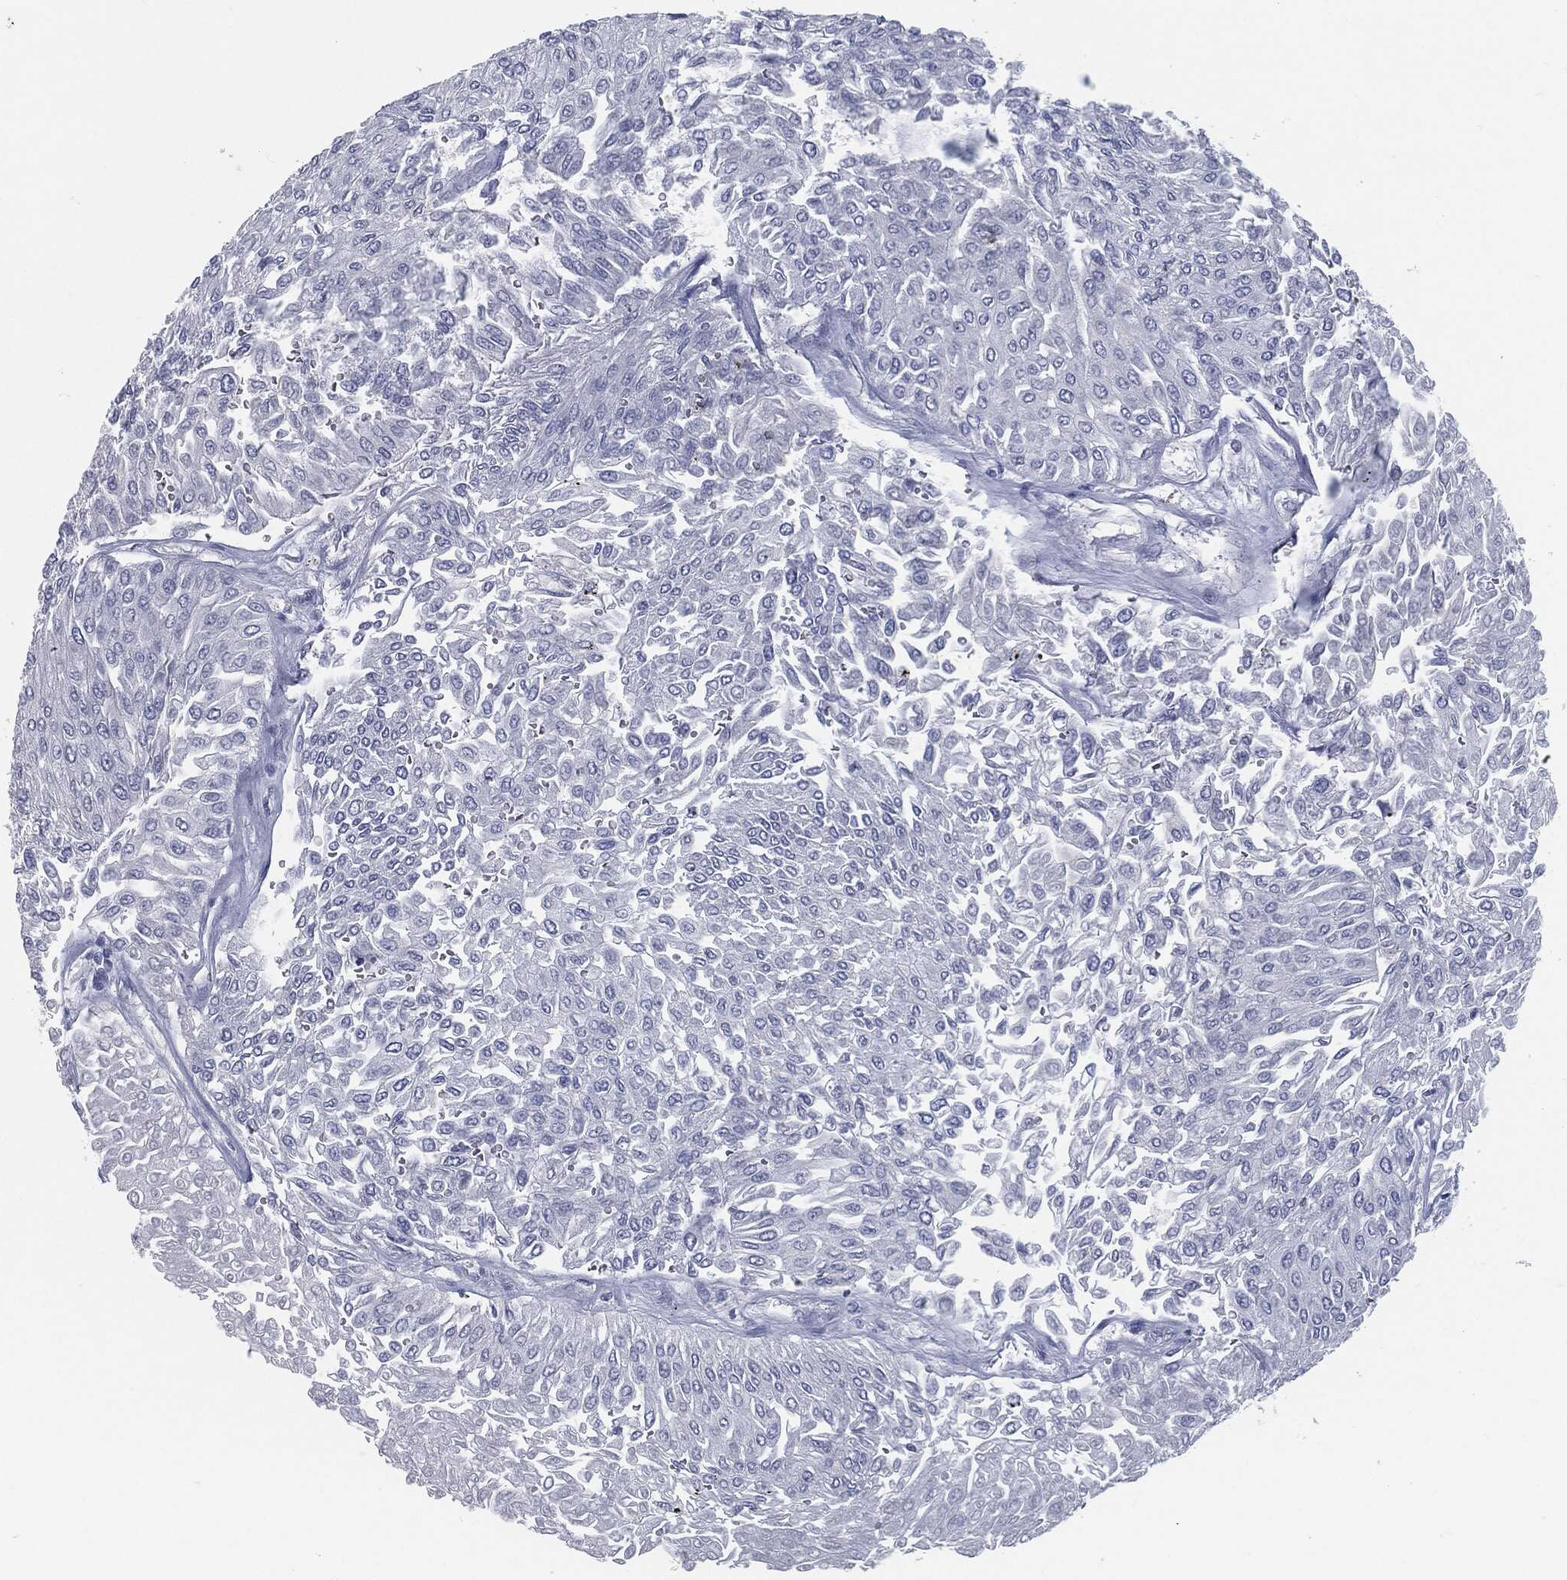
{"staining": {"intensity": "negative", "quantity": "none", "location": "none"}, "tissue": "urothelial cancer", "cell_type": "Tumor cells", "image_type": "cancer", "snomed": [{"axis": "morphology", "description": "Urothelial carcinoma, Low grade"}, {"axis": "topography", "description": "Urinary bladder"}], "caption": "This is an immunohistochemistry histopathology image of urothelial cancer. There is no expression in tumor cells.", "gene": "PROM1", "patient": {"sex": "male", "age": 67}}